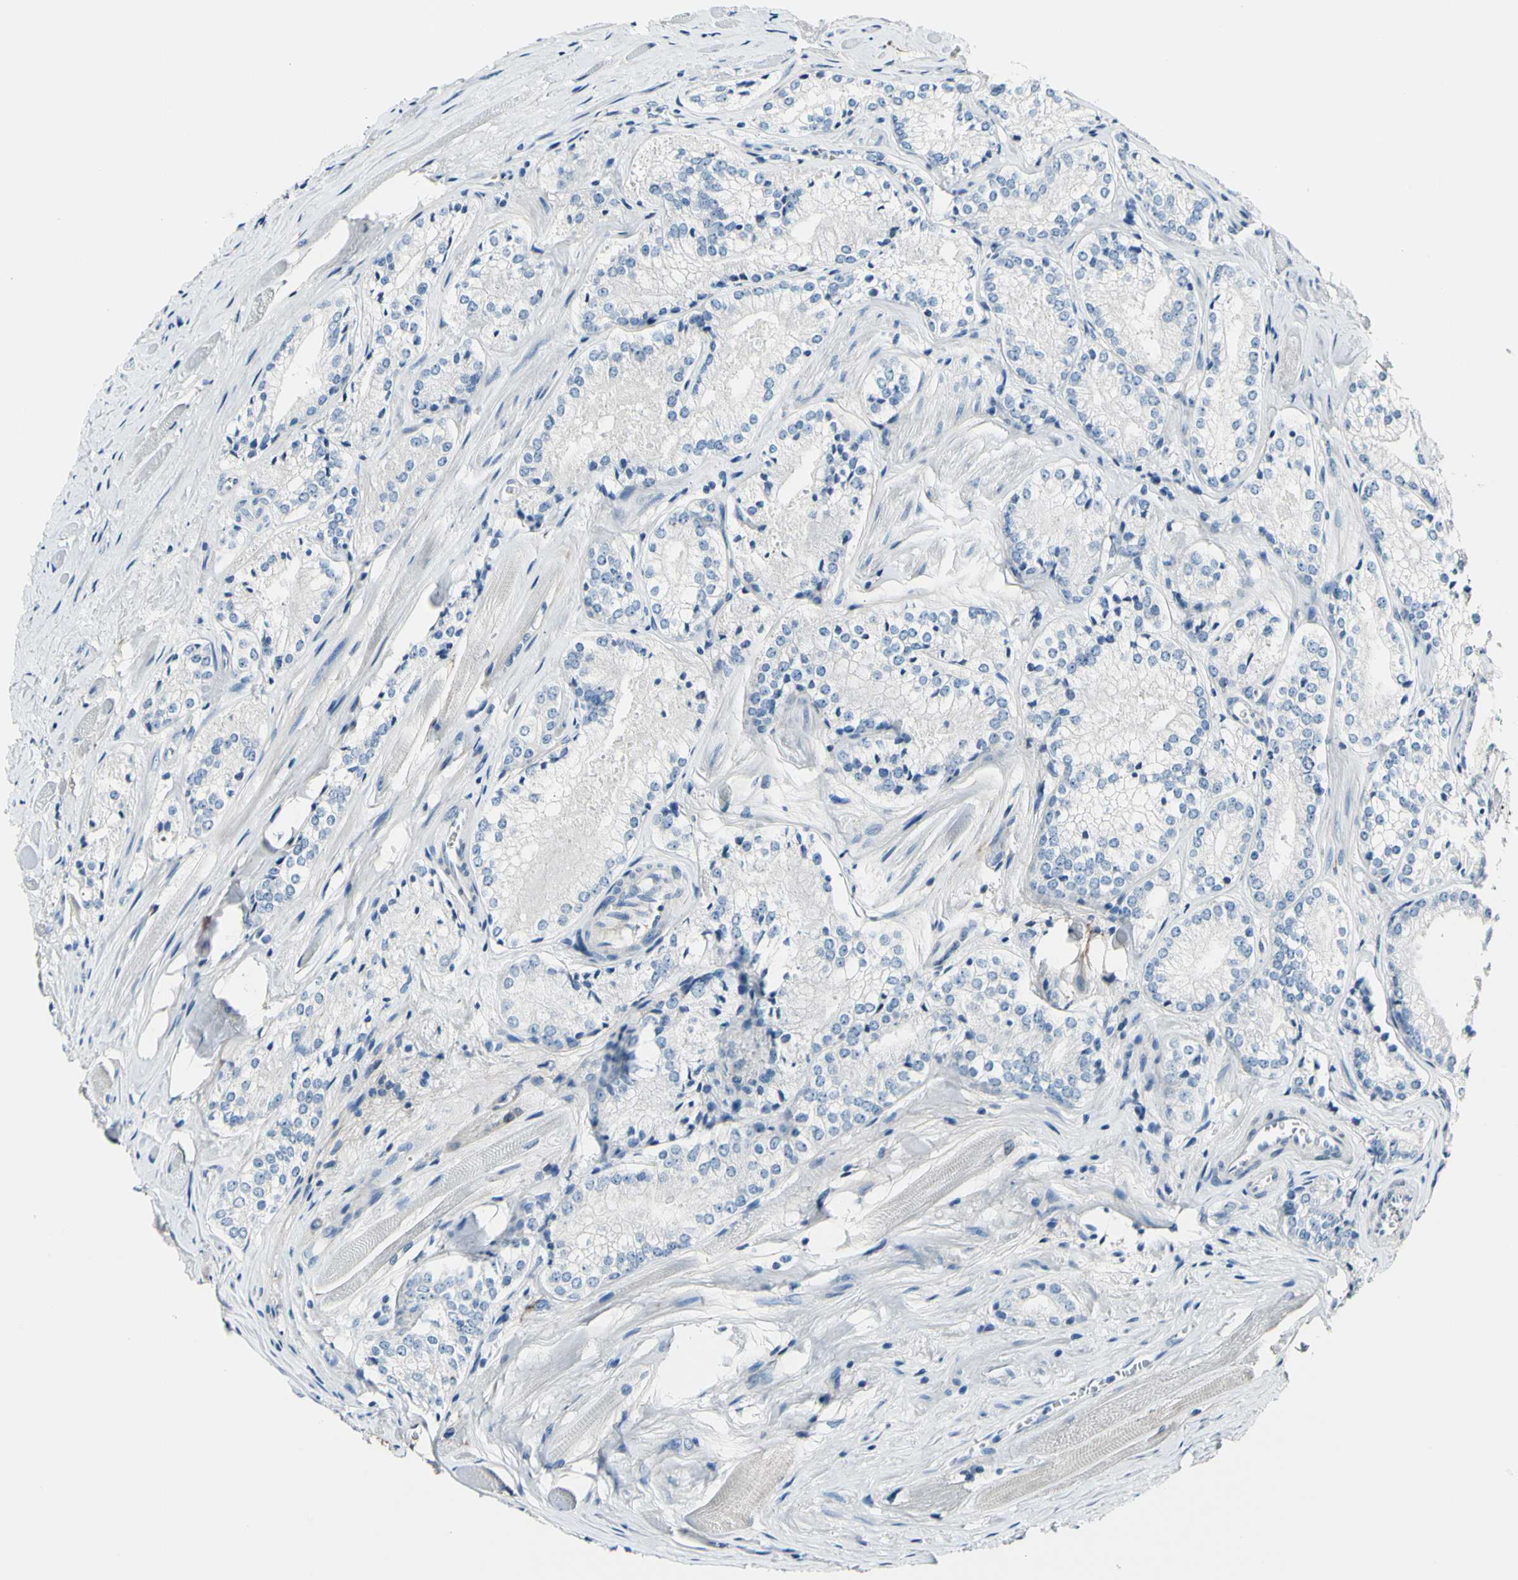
{"staining": {"intensity": "negative", "quantity": "none", "location": "none"}, "tissue": "prostate cancer", "cell_type": "Tumor cells", "image_type": "cancer", "snomed": [{"axis": "morphology", "description": "Adenocarcinoma, Low grade"}, {"axis": "topography", "description": "Prostate"}], "caption": "IHC of prostate cancer (low-grade adenocarcinoma) exhibits no expression in tumor cells.", "gene": "COL6A3", "patient": {"sex": "male", "age": 60}}